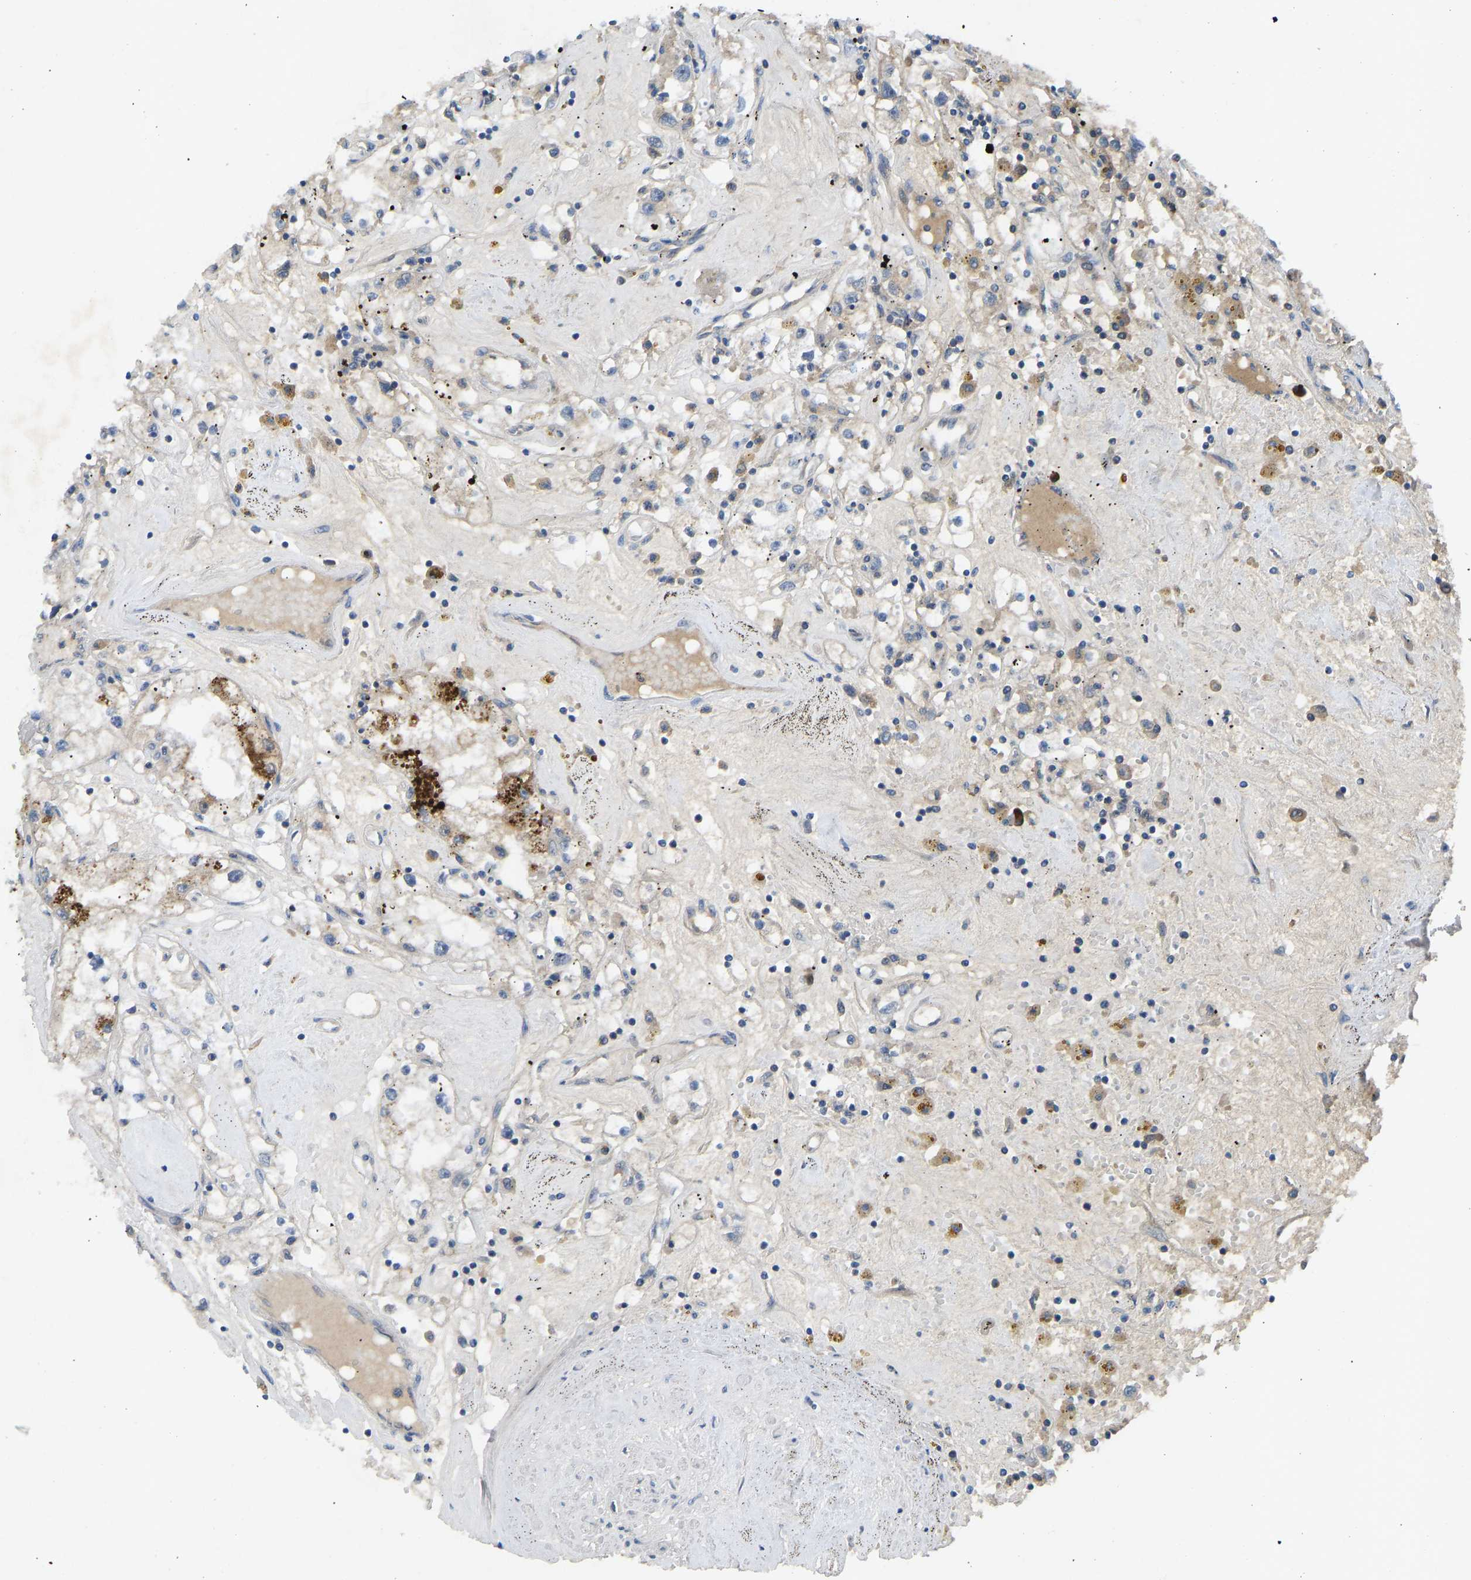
{"staining": {"intensity": "weak", "quantity": "<25%", "location": "cytoplasmic/membranous"}, "tissue": "renal cancer", "cell_type": "Tumor cells", "image_type": "cancer", "snomed": [{"axis": "morphology", "description": "Adenocarcinoma, NOS"}, {"axis": "topography", "description": "Kidney"}], "caption": "A high-resolution micrograph shows immunohistochemistry (IHC) staining of renal cancer (adenocarcinoma), which shows no significant positivity in tumor cells.", "gene": "ZNF251", "patient": {"sex": "male", "age": 56}}